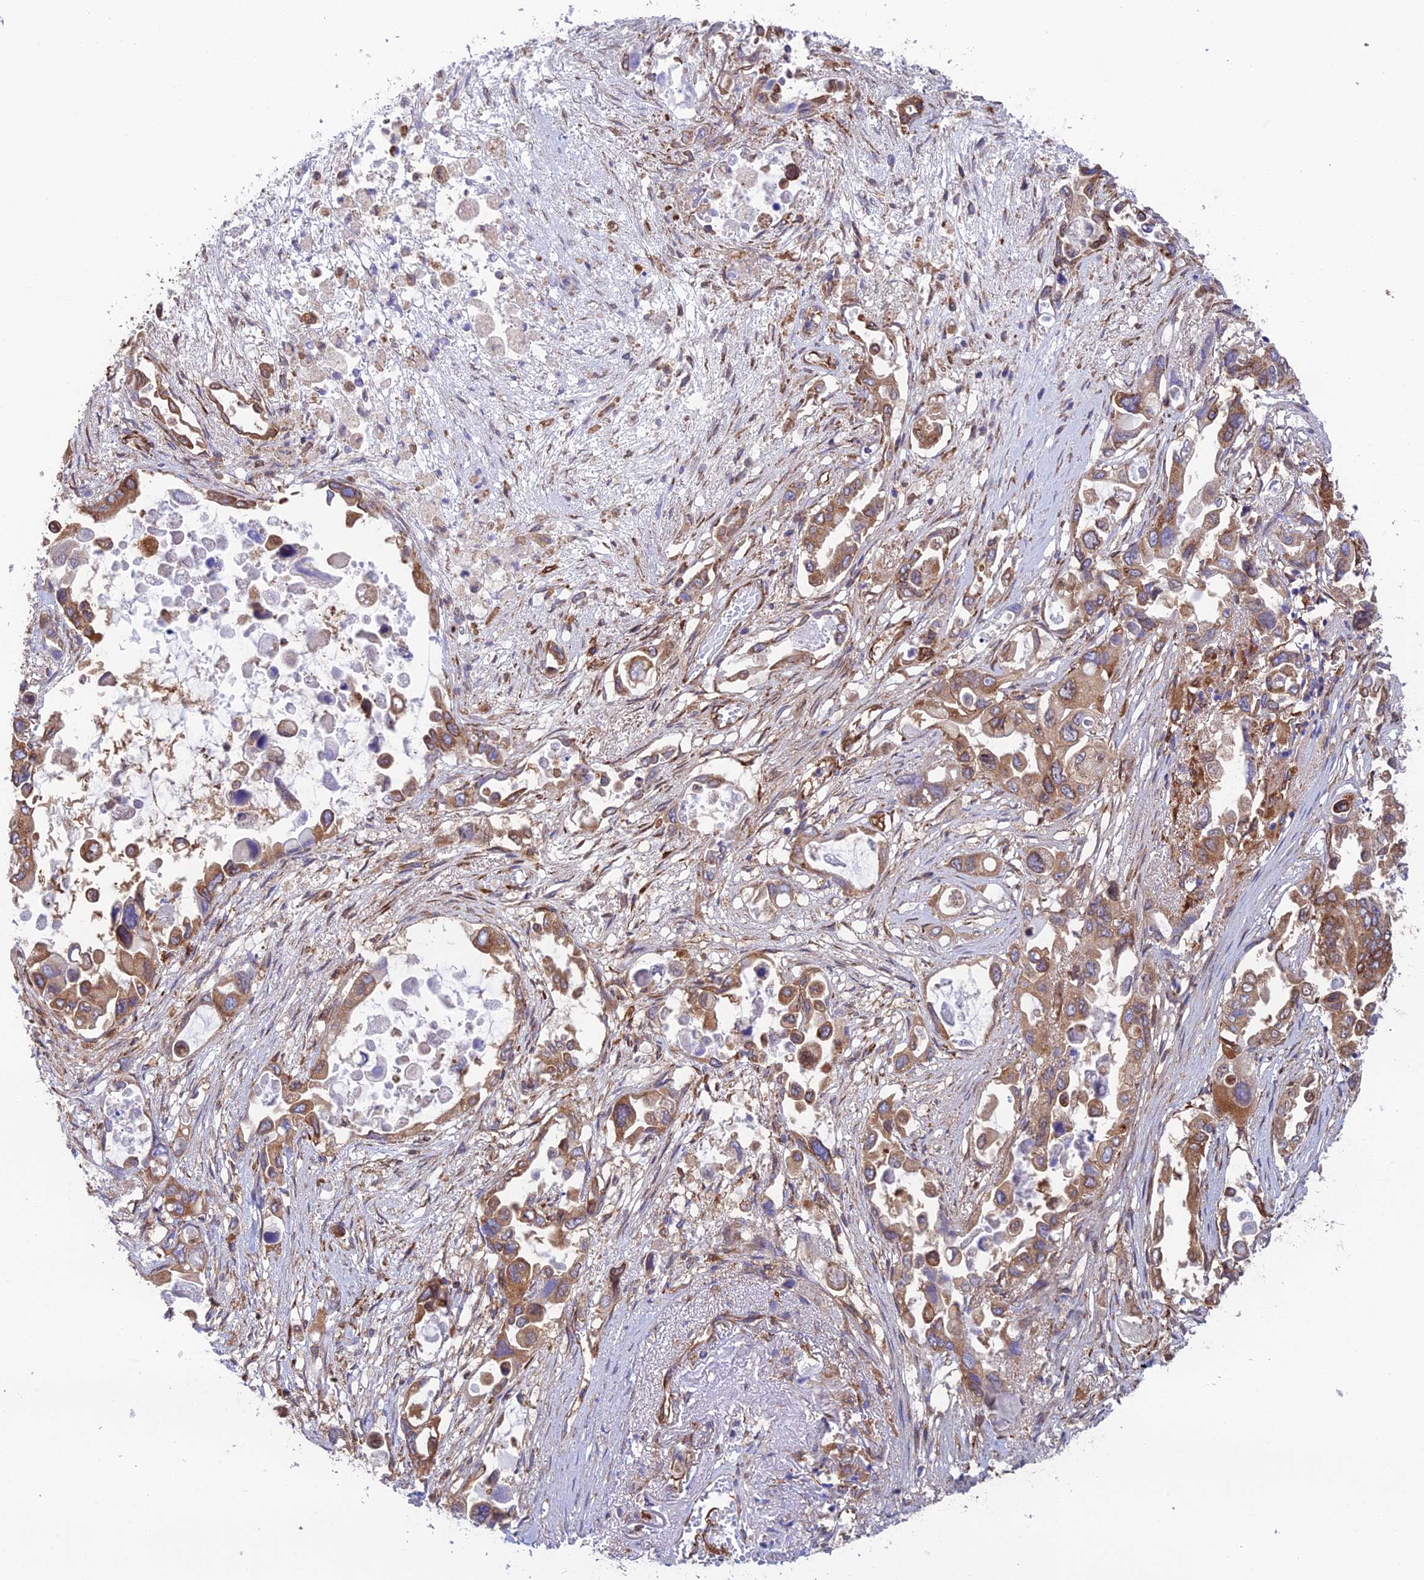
{"staining": {"intensity": "moderate", "quantity": ">75%", "location": "cytoplasmic/membranous"}, "tissue": "pancreatic cancer", "cell_type": "Tumor cells", "image_type": "cancer", "snomed": [{"axis": "morphology", "description": "Adenocarcinoma, NOS"}, {"axis": "topography", "description": "Pancreas"}], "caption": "Pancreatic cancer stained with a brown dye reveals moderate cytoplasmic/membranous positive staining in about >75% of tumor cells.", "gene": "CCDC69", "patient": {"sex": "male", "age": 92}}